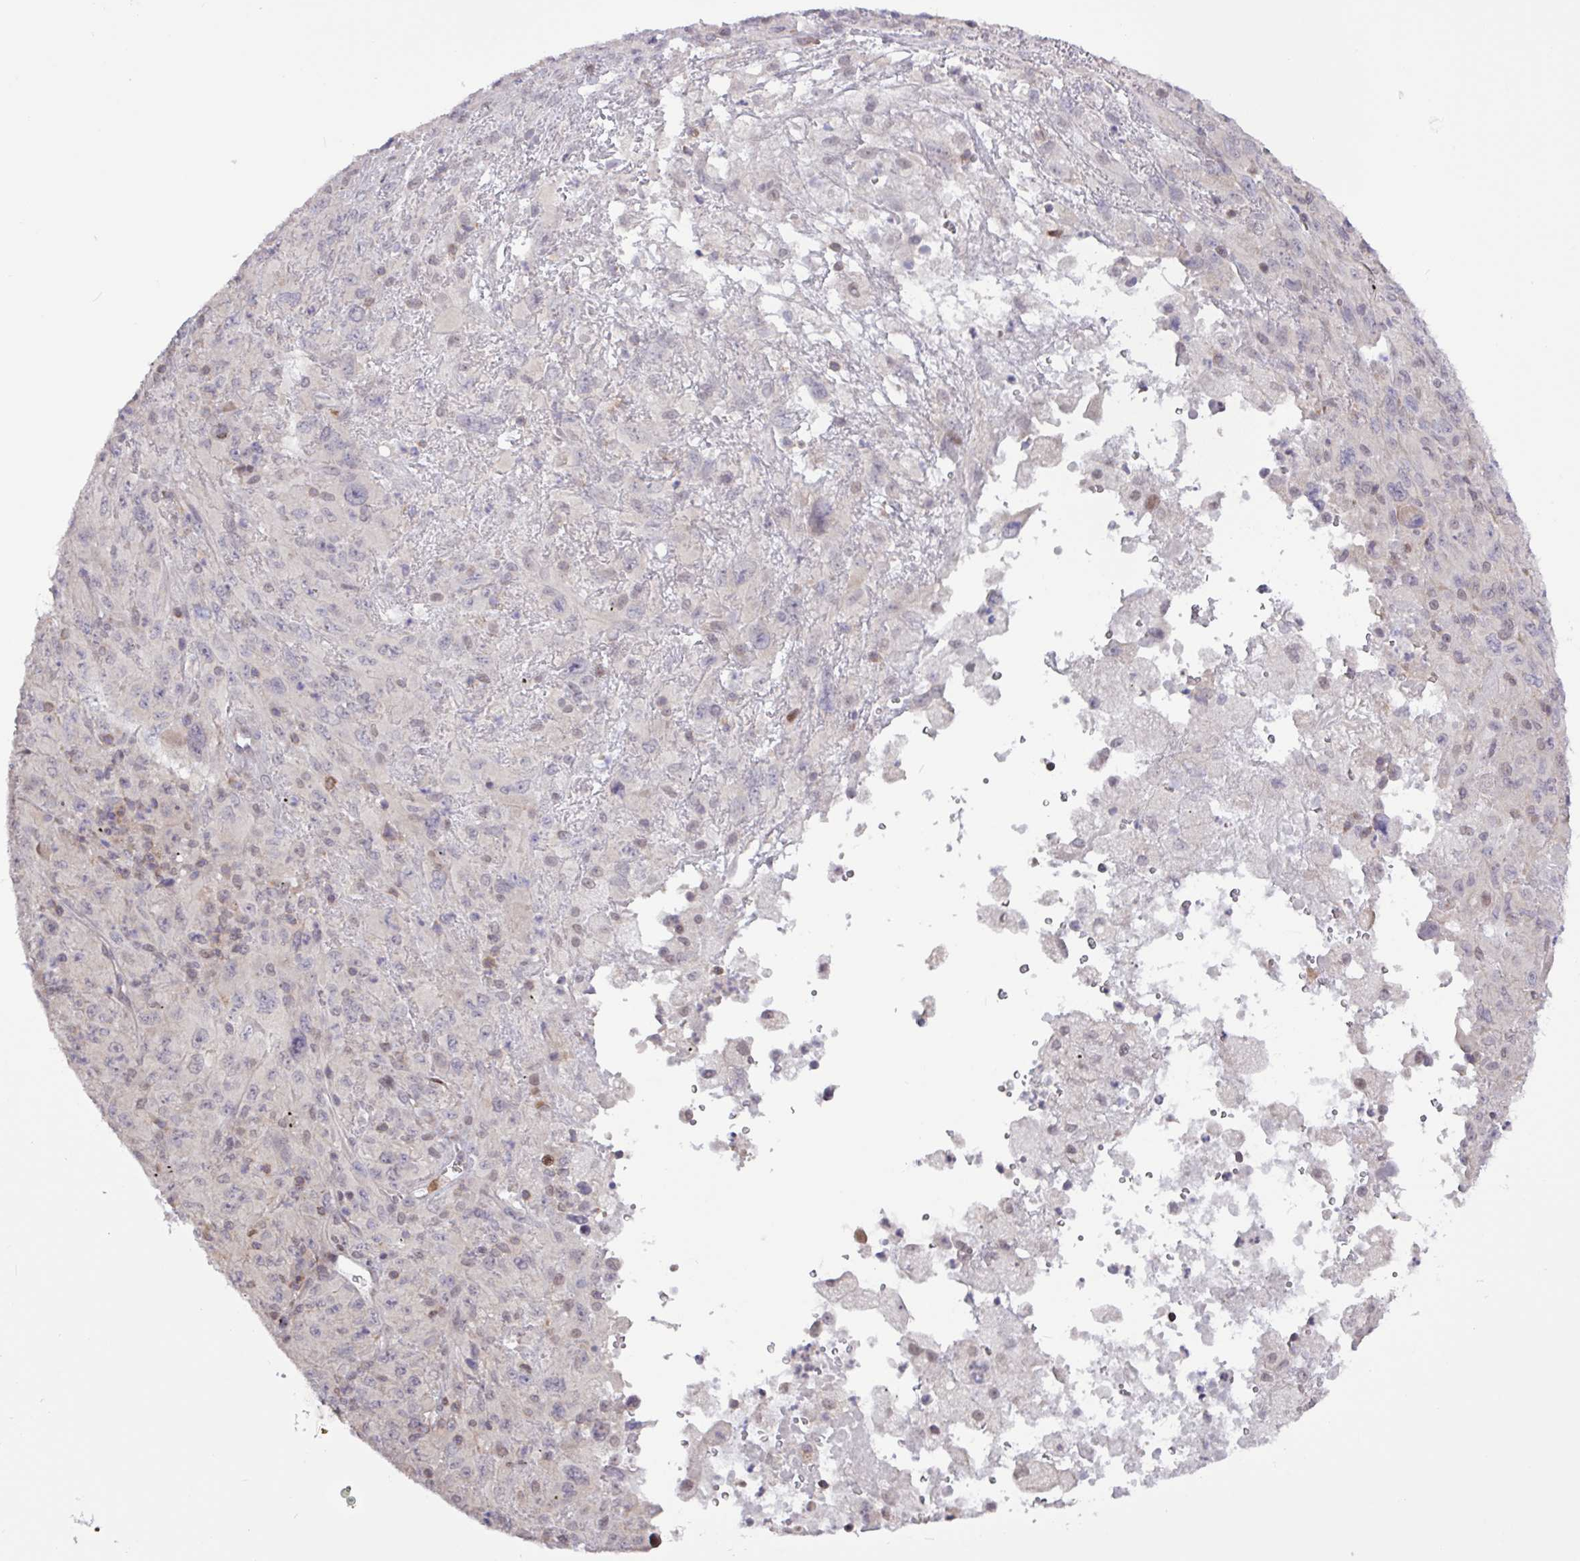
{"staining": {"intensity": "negative", "quantity": "none", "location": "none"}, "tissue": "melanoma", "cell_type": "Tumor cells", "image_type": "cancer", "snomed": [{"axis": "morphology", "description": "Malignant melanoma, Metastatic site"}, {"axis": "topography", "description": "Skin"}], "caption": "This is an immunohistochemistry (IHC) micrograph of human melanoma. There is no staining in tumor cells.", "gene": "RTL3", "patient": {"sex": "female", "age": 56}}